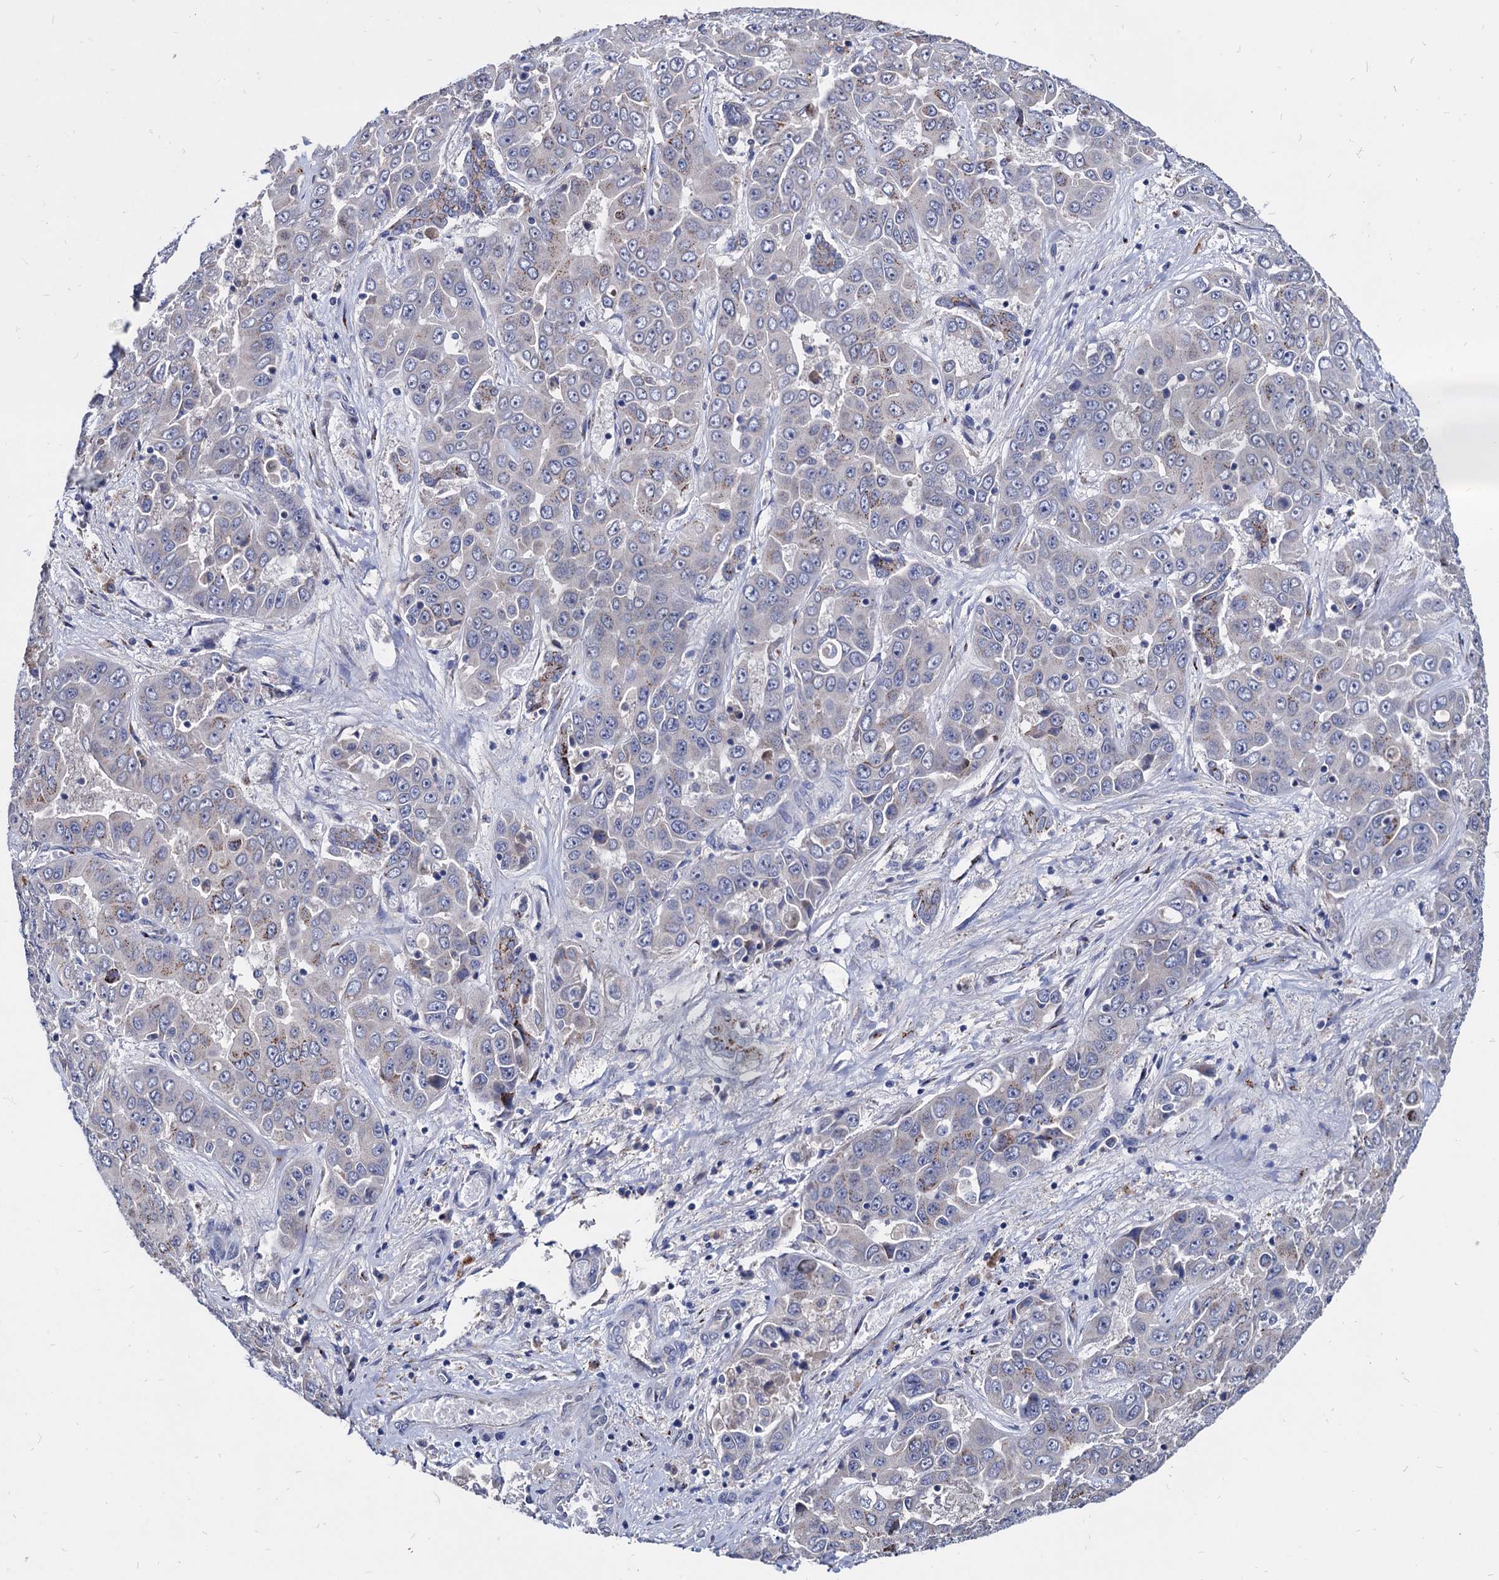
{"staining": {"intensity": "moderate", "quantity": "<25%", "location": "cytoplasmic/membranous"}, "tissue": "liver cancer", "cell_type": "Tumor cells", "image_type": "cancer", "snomed": [{"axis": "morphology", "description": "Cholangiocarcinoma"}, {"axis": "topography", "description": "Liver"}], "caption": "Protein expression analysis of human liver cholangiocarcinoma reveals moderate cytoplasmic/membranous staining in about <25% of tumor cells. The protein is stained brown, and the nuclei are stained in blue (DAB (3,3'-diaminobenzidine) IHC with brightfield microscopy, high magnification).", "gene": "ESD", "patient": {"sex": "female", "age": 52}}